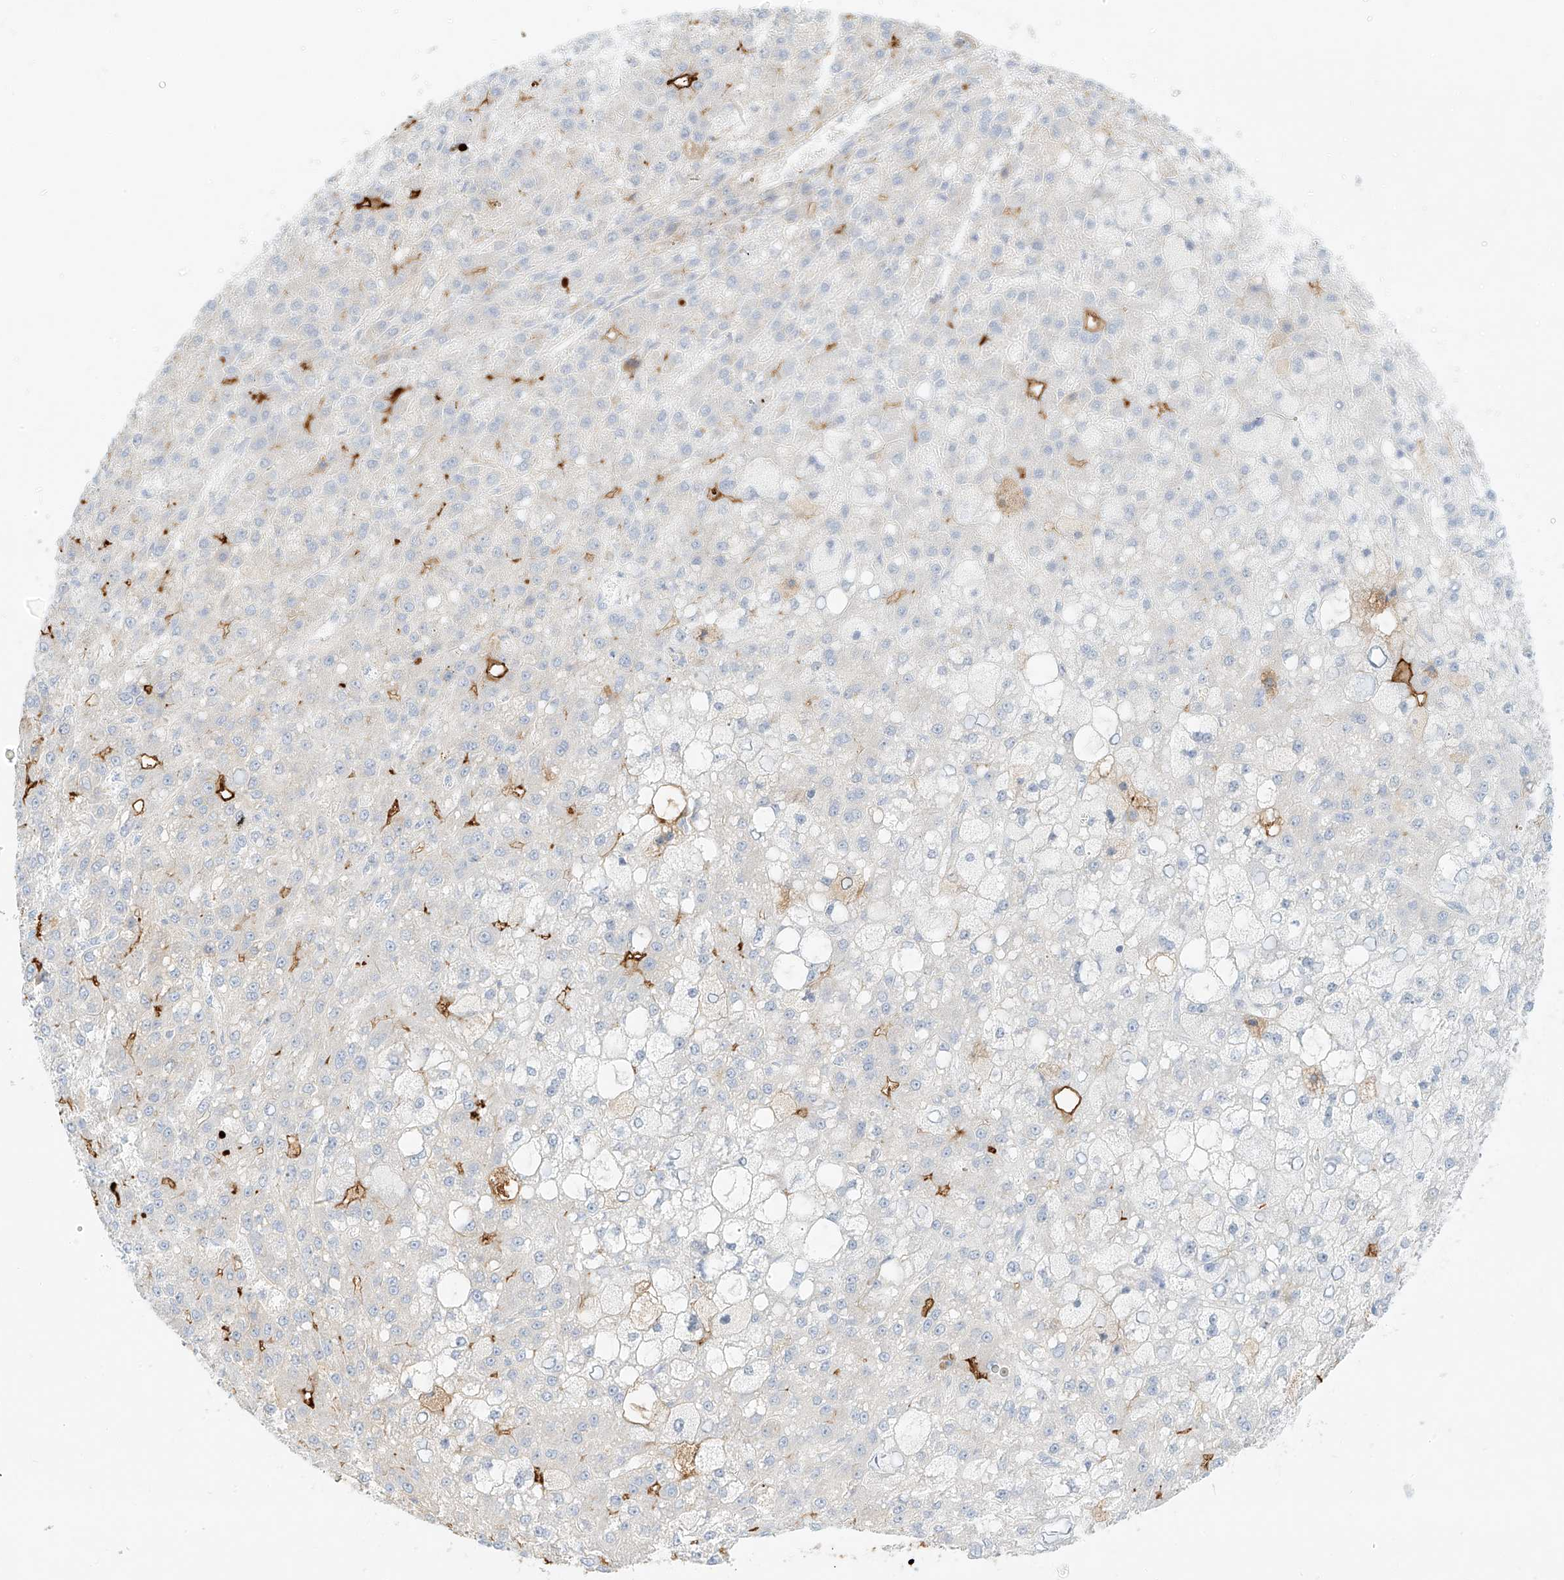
{"staining": {"intensity": "moderate", "quantity": "<25%", "location": "cytoplasmic/membranous"}, "tissue": "liver cancer", "cell_type": "Tumor cells", "image_type": "cancer", "snomed": [{"axis": "morphology", "description": "Carcinoma, Hepatocellular, NOS"}, {"axis": "topography", "description": "Liver"}], "caption": "Tumor cells demonstrate moderate cytoplasmic/membranous expression in approximately <25% of cells in liver hepatocellular carcinoma.", "gene": "OCSTAMP", "patient": {"sex": "male", "age": 67}}